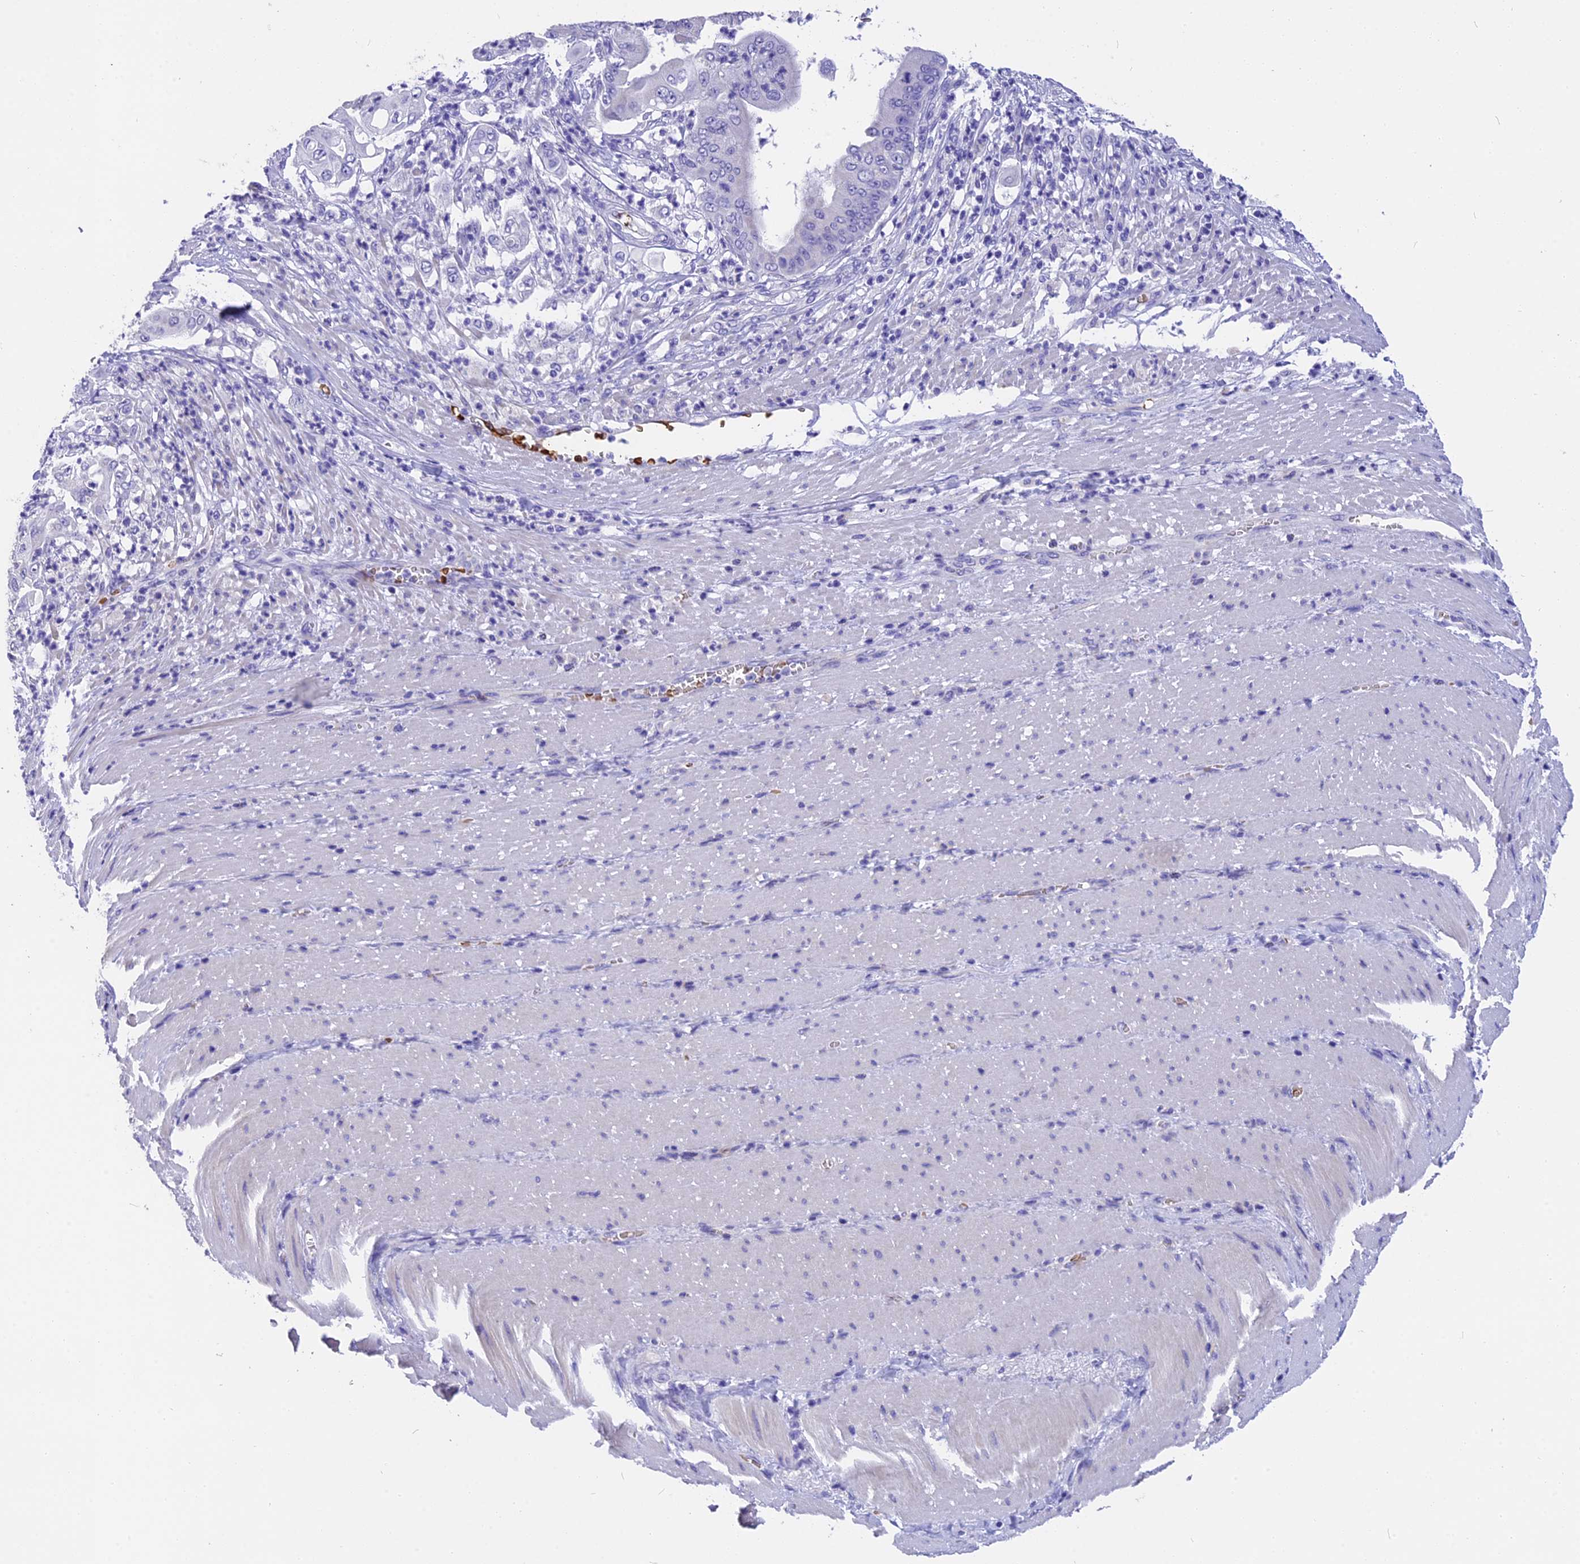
{"staining": {"intensity": "negative", "quantity": "none", "location": "none"}, "tissue": "pancreatic cancer", "cell_type": "Tumor cells", "image_type": "cancer", "snomed": [{"axis": "morphology", "description": "Adenocarcinoma, NOS"}, {"axis": "topography", "description": "Pancreas"}], "caption": "Immunohistochemical staining of pancreatic cancer exhibits no significant expression in tumor cells.", "gene": "TNNC2", "patient": {"sex": "female", "age": 77}}